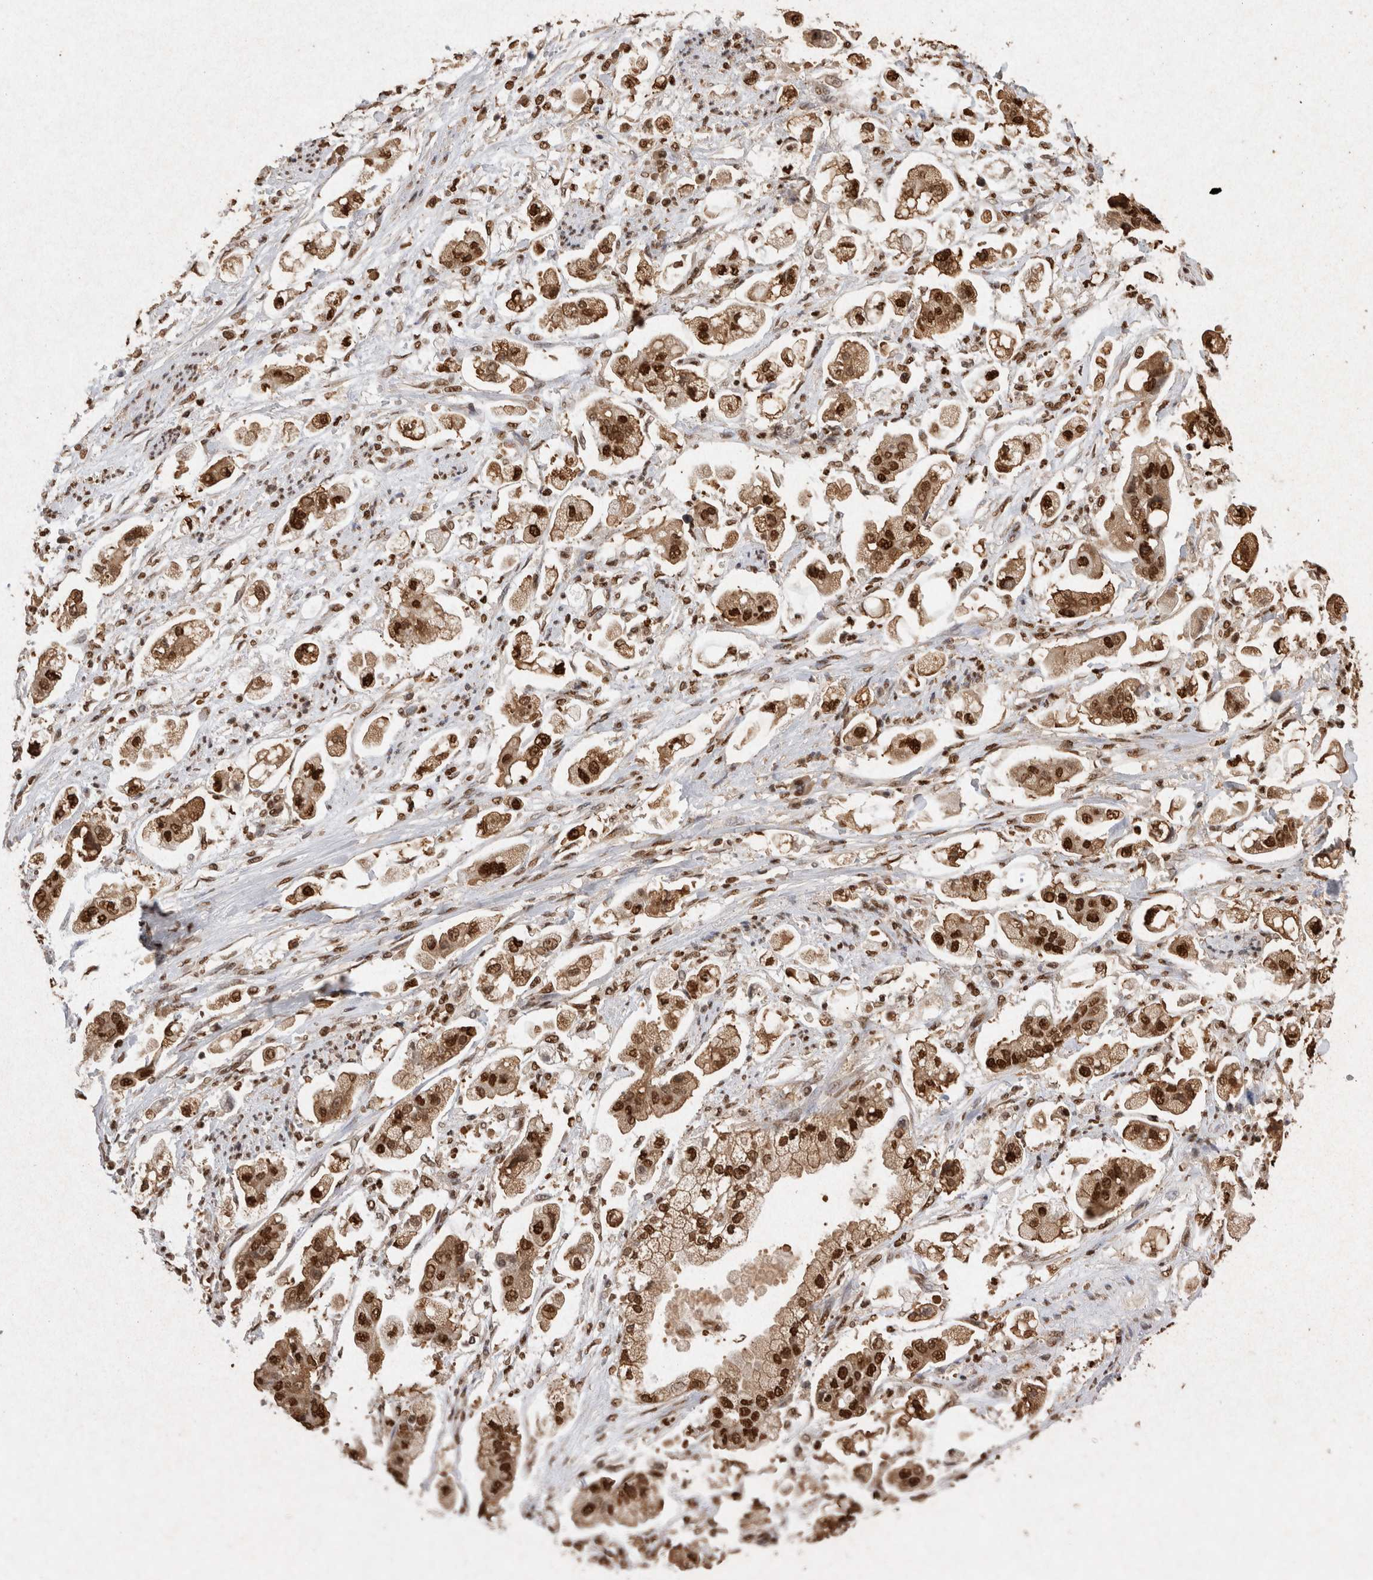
{"staining": {"intensity": "strong", "quantity": ">75%", "location": "nuclear"}, "tissue": "stomach cancer", "cell_type": "Tumor cells", "image_type": "cancer", "snomed": [{"axis": "morphology", "description": "Adenocarcinoma, NOS"}, {"axis": "topography", "description": "Stomach"}], "caption": "A high amount of strong nuclear positivity is appreciated in about >75% of tumor cells in stomach adenocarcinoma tissue.", "gene": "HDGF", "patient": {"sex": "male", "age": 62}}